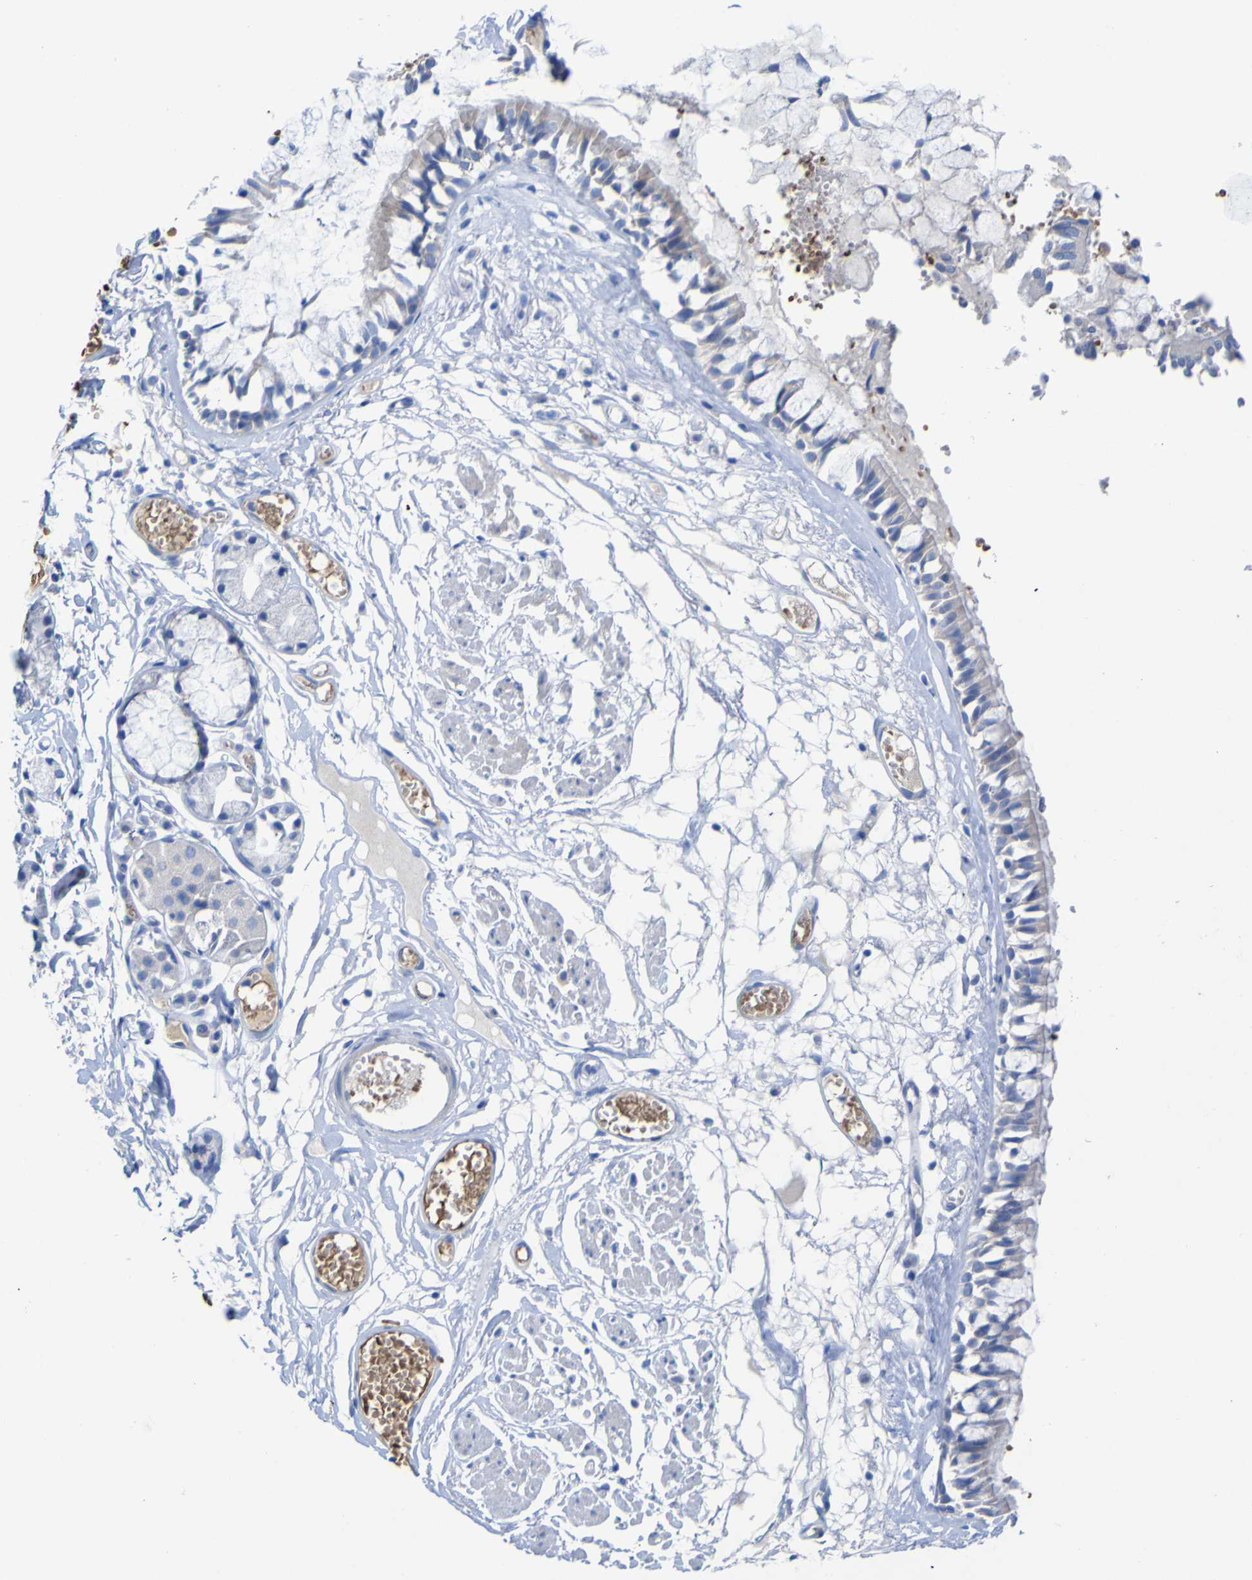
{"staining": {"intensity": "negative", "quantity": "none", "location": "none"}, "tissue": "bronchus", "cell_type": "Respiratory epithelial cells", "image_type": "normal", "snomed": [{"axis": "morphology", "description": "Normal tissue, NOS"}, {"axis": "morphology", "description": "Inflammation, NOS"}, {"axis": "topography", "description": "Cartilage tissue"}, {"axis": "topography", "description": "Lung"}], "caption": "DAB immunohistochemical staining of normal bronchus demonstrates no significant staining in respiratory epithelial cells. Brightfield microscopy of IHC stained with DAB (3,3'-diaminobenzidine) (brown) and hematoxylin (blue), captured at high magnification.", "gene": "GCM1", "patient": {"sex": "male", "age": 71}}